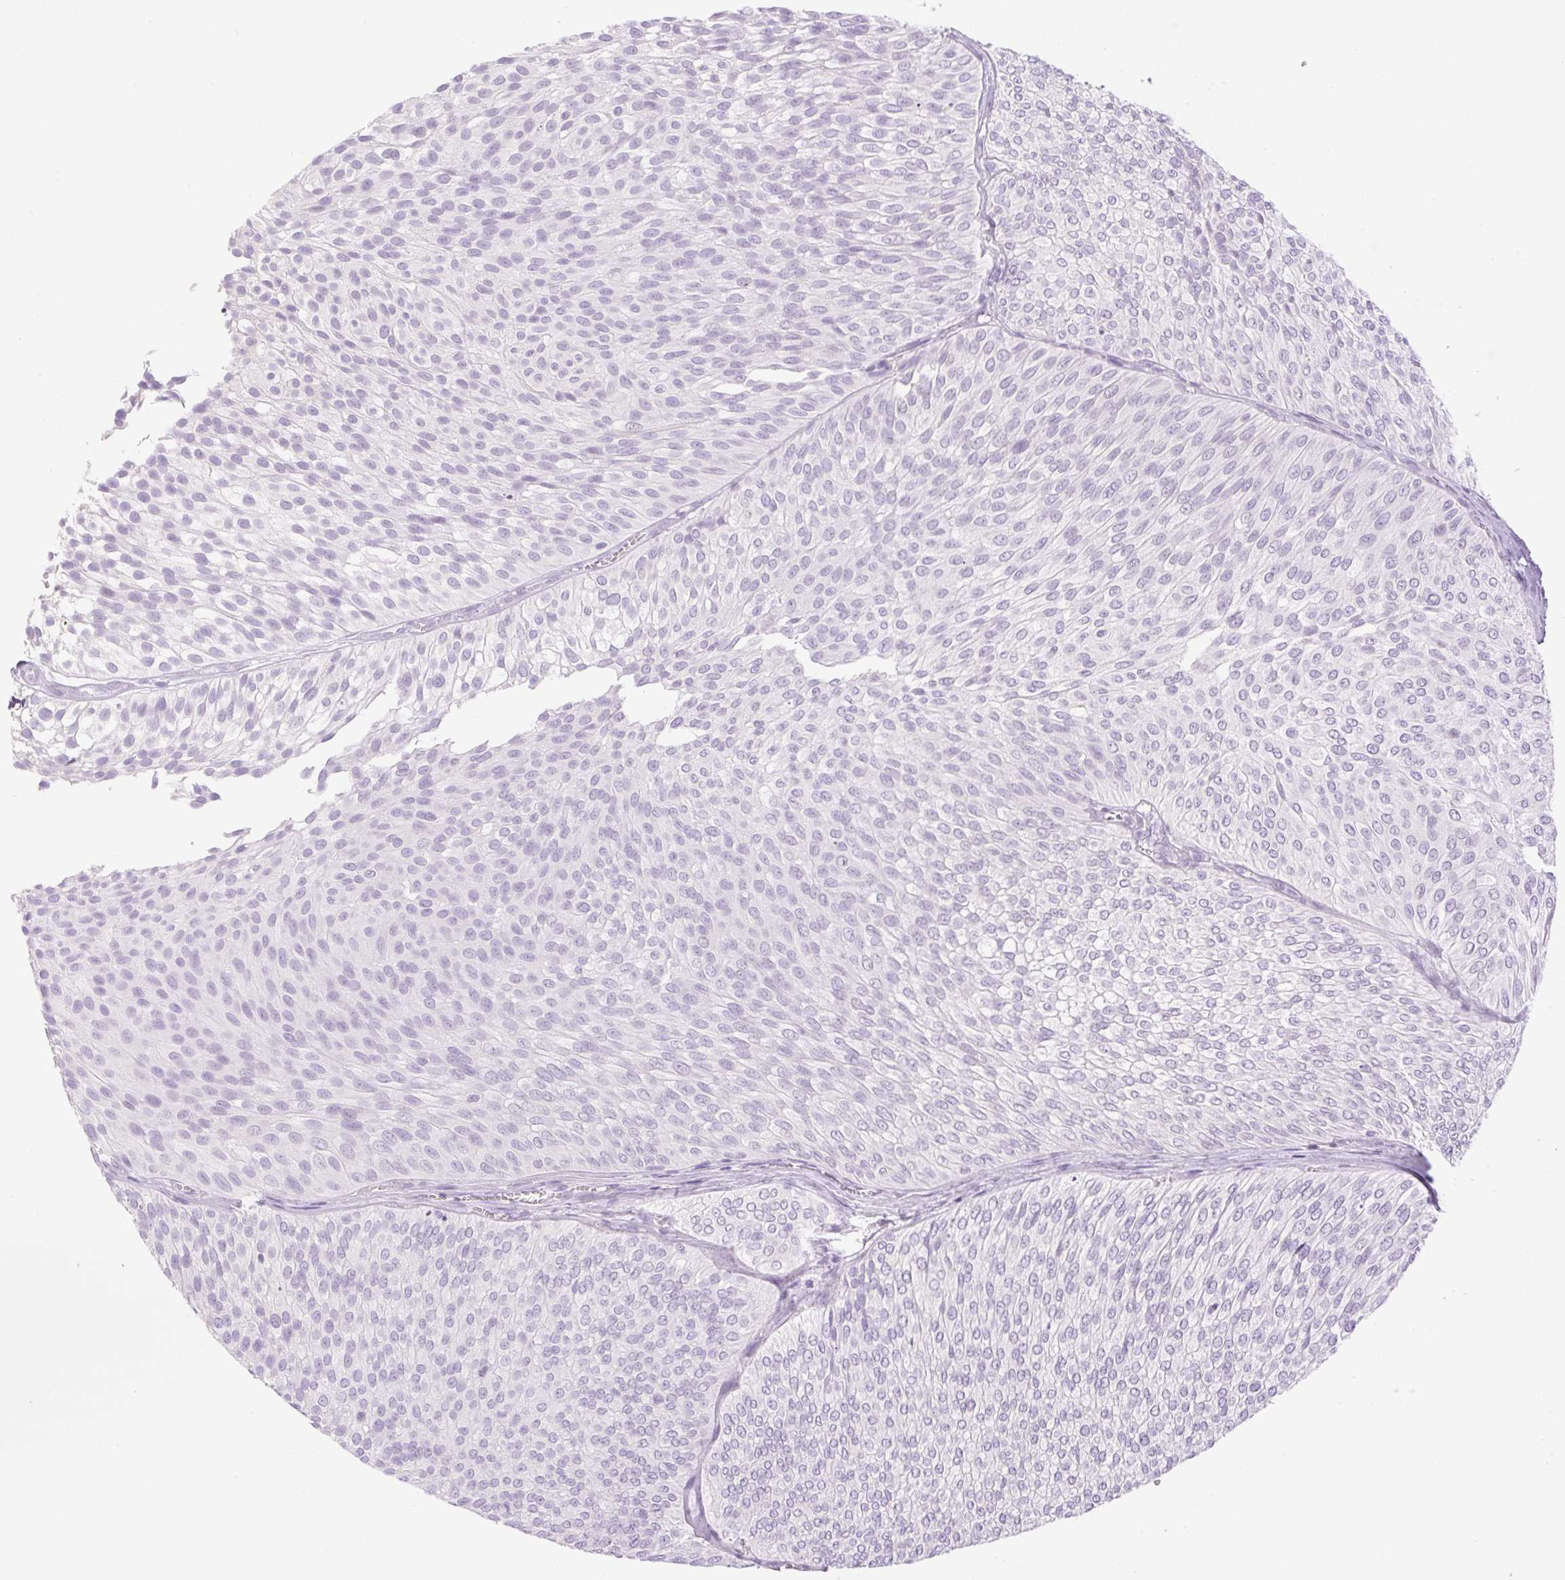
{"staining": {"intensity": "negative", "quantity": "none", "location": "none"}, "tissue": "urothelial cancer", "cell_type": "Tumor cells", "image_type": "cancer", "snomed": [{"axis": "morphology", "description": "Urothelial carcinoma, Low grade"}, {"axis": "topography", "description": "Urinary bladder"}], "caption": "This is a histopathology image of immunohistochemistry staining of urothelial carcinoma (low-grade), which shows no staining in tumor cells.", "gene": "SP140L", "patient": {"sex": "male", "age": 91}}